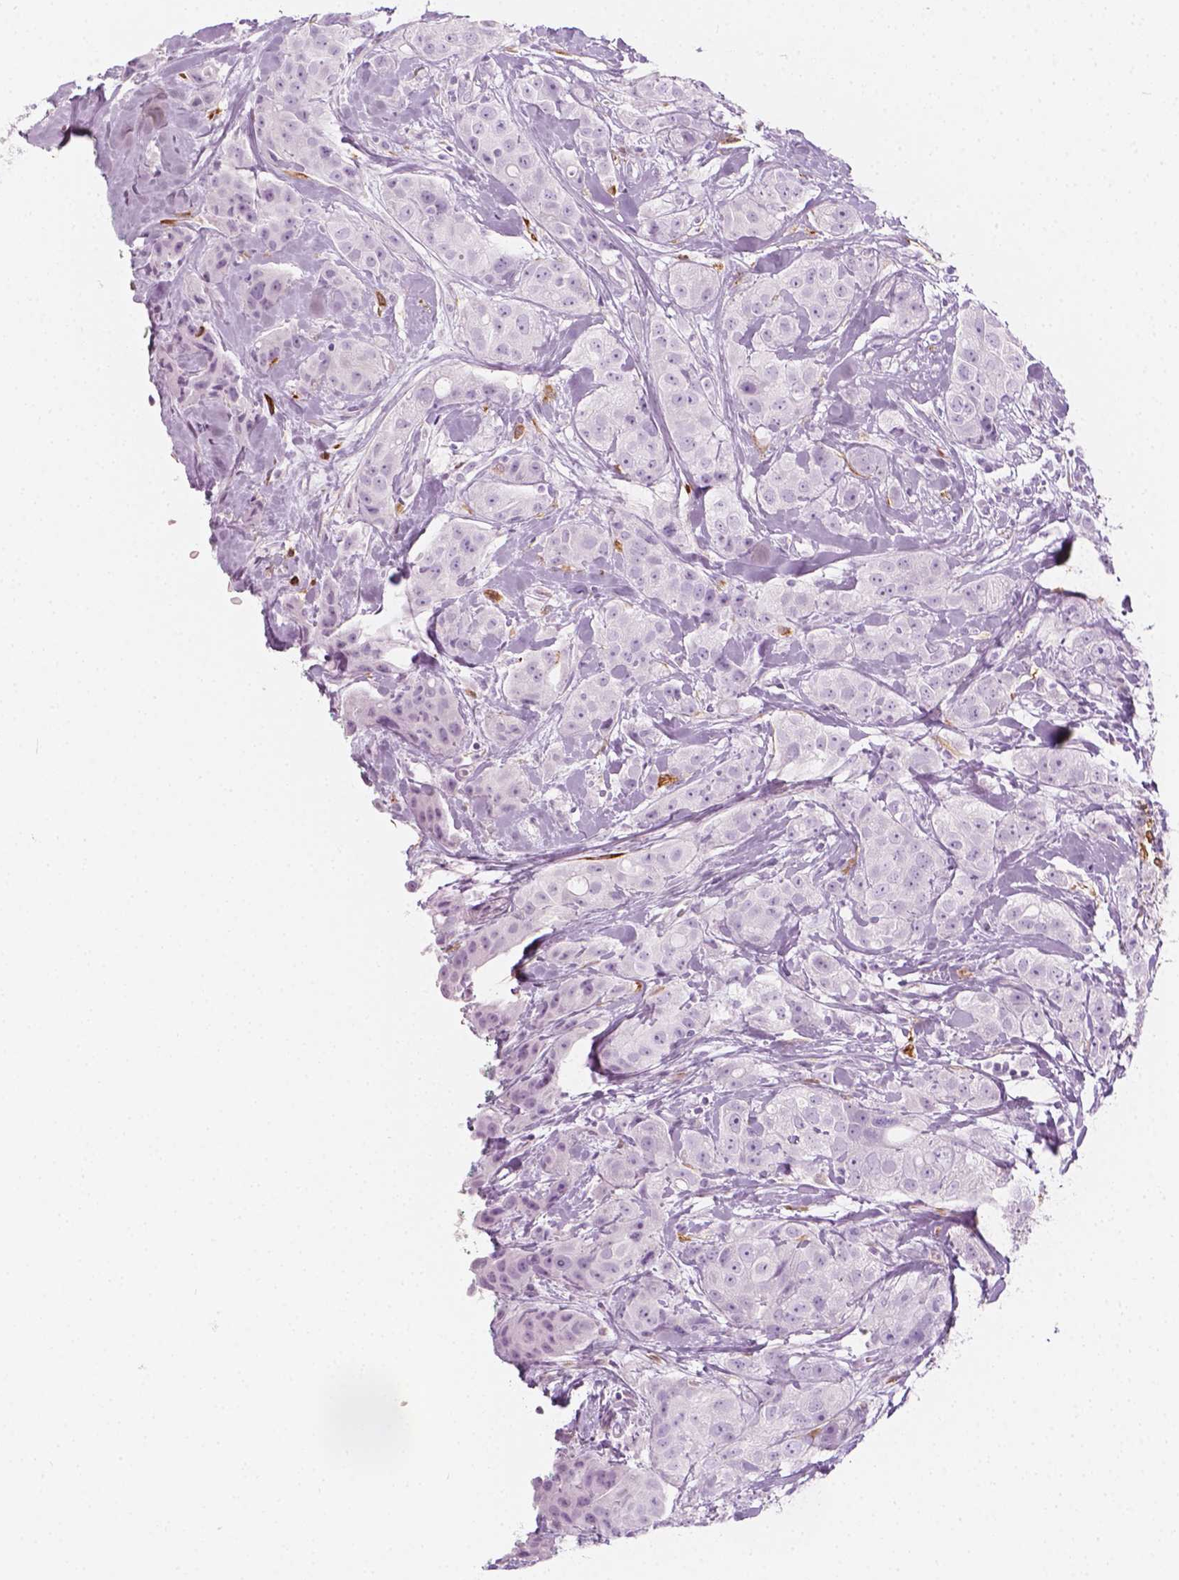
{"staining": {"intensity": "negative", "quantity": "none", "location": "none"}, "tissue": "breast cancer", "cell_type": "Tumor cells", "image_type": "cancer", "snomed": [{"axis": "morphology", "description": "Duct carcinoma"}, {"axis": "topography", "description": "Breast"}], "caption": "Immunohistochemical staining of human breast cancer (intraductal carcinoma) shows no significant expression in tumor cells.", "gene": "CES1", "patient": {"sex": "female", "age": 43}}